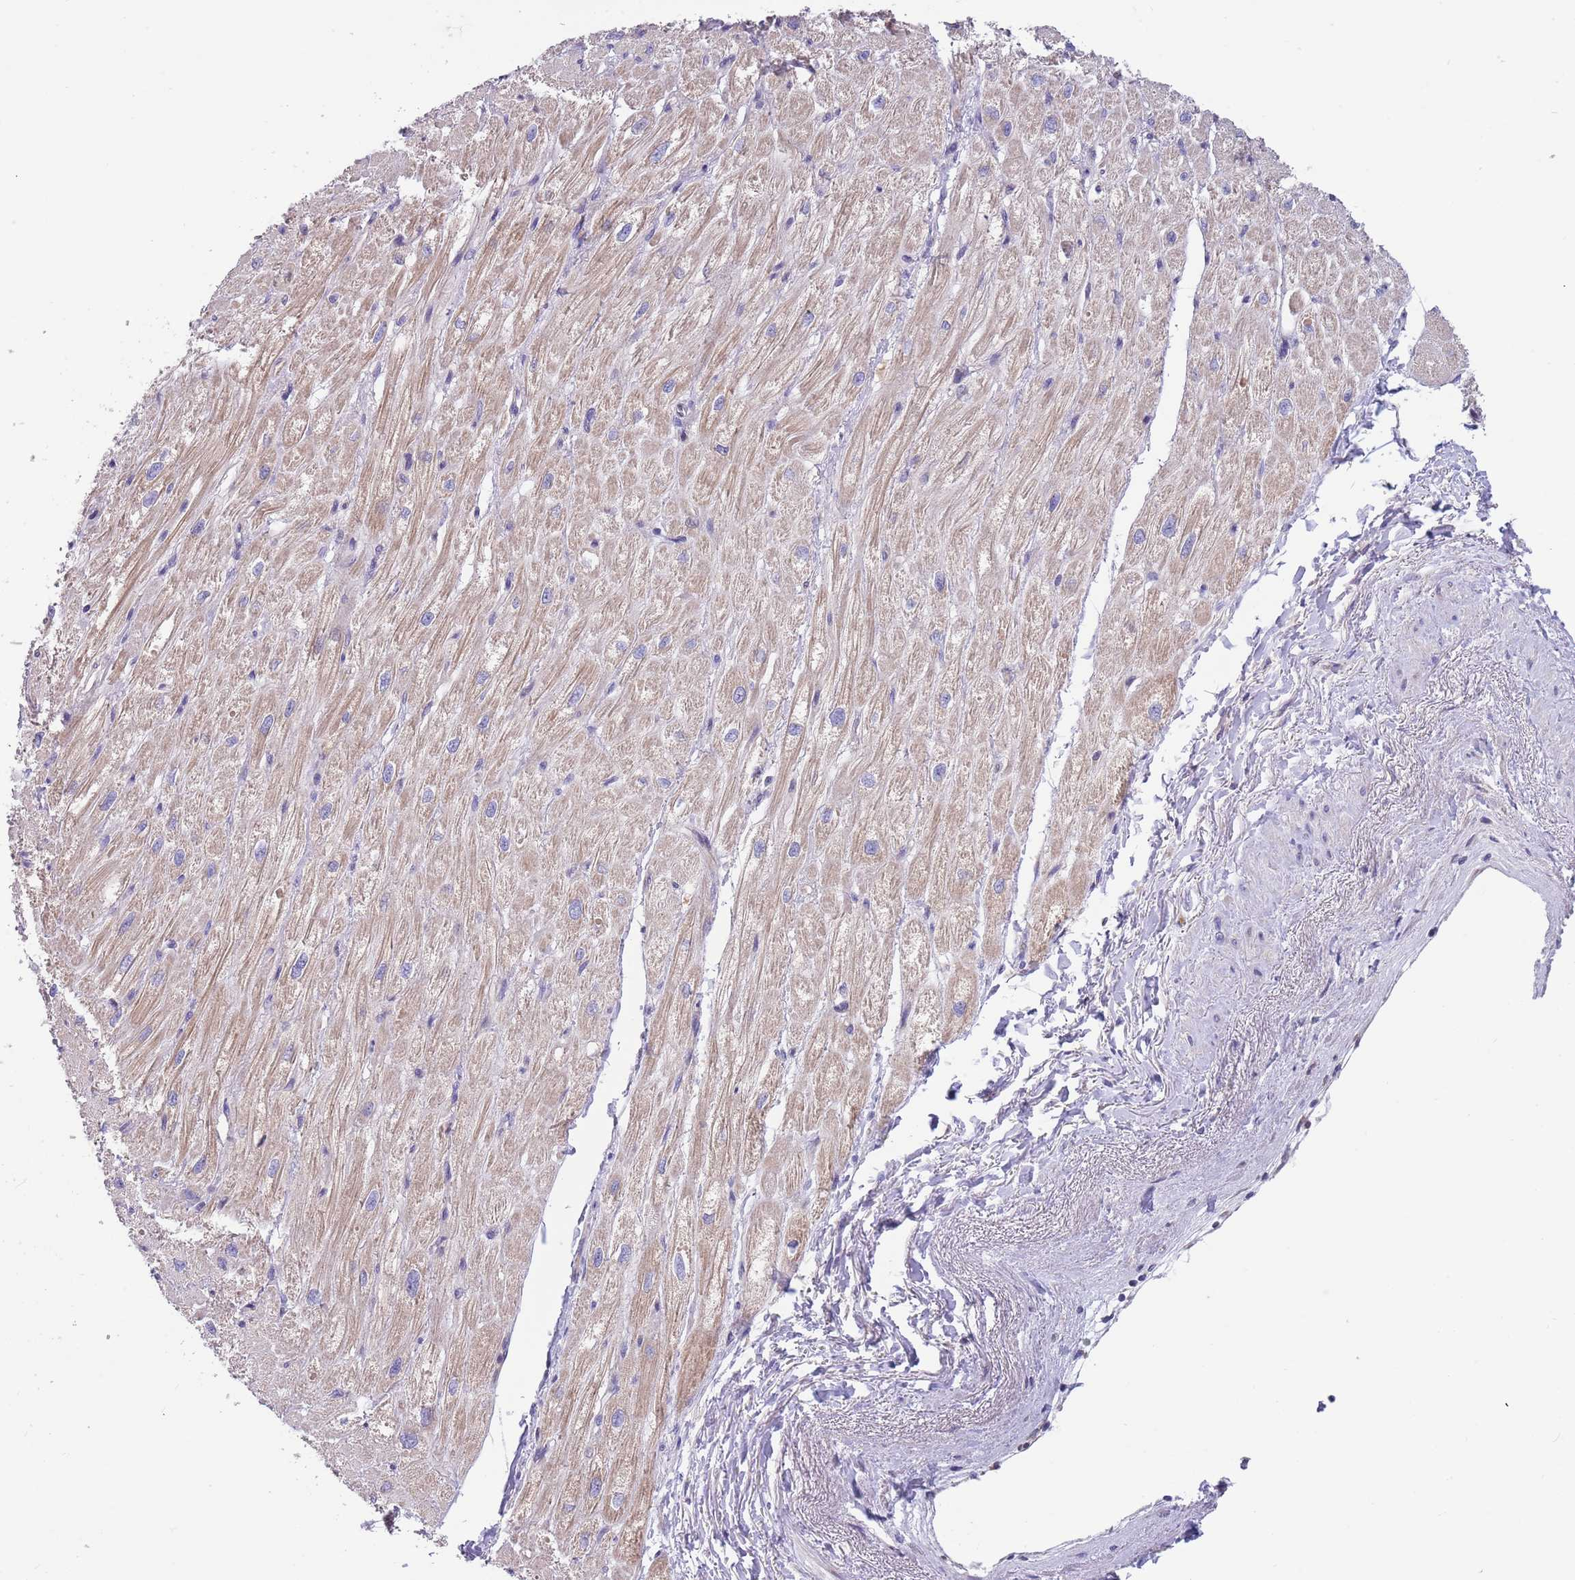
{"staining": {"intensity": "weak", "quantity": ">75%", "location": "cytoplasmic/membranous"}, "tissue": "heart muscle", "cell_type": "Cardiomyocytes", "image_type": "normal", "snomed": [{"axis": "morphology", "description": "Normal tissue, NOS"}, {"axis": "topography", "description": "Heart"}], "caption": "Protein staining of benign heart muscle shows weak cytoplasmic/membranous positivity in about >75% of cardiomyocytes. (DAB (3,3'-diaminobenzidine) IHC, brown staining for protein, blue staining for nuclei).", "gene": "CABYR", "patient": {"sex": "male", "age": 65}}